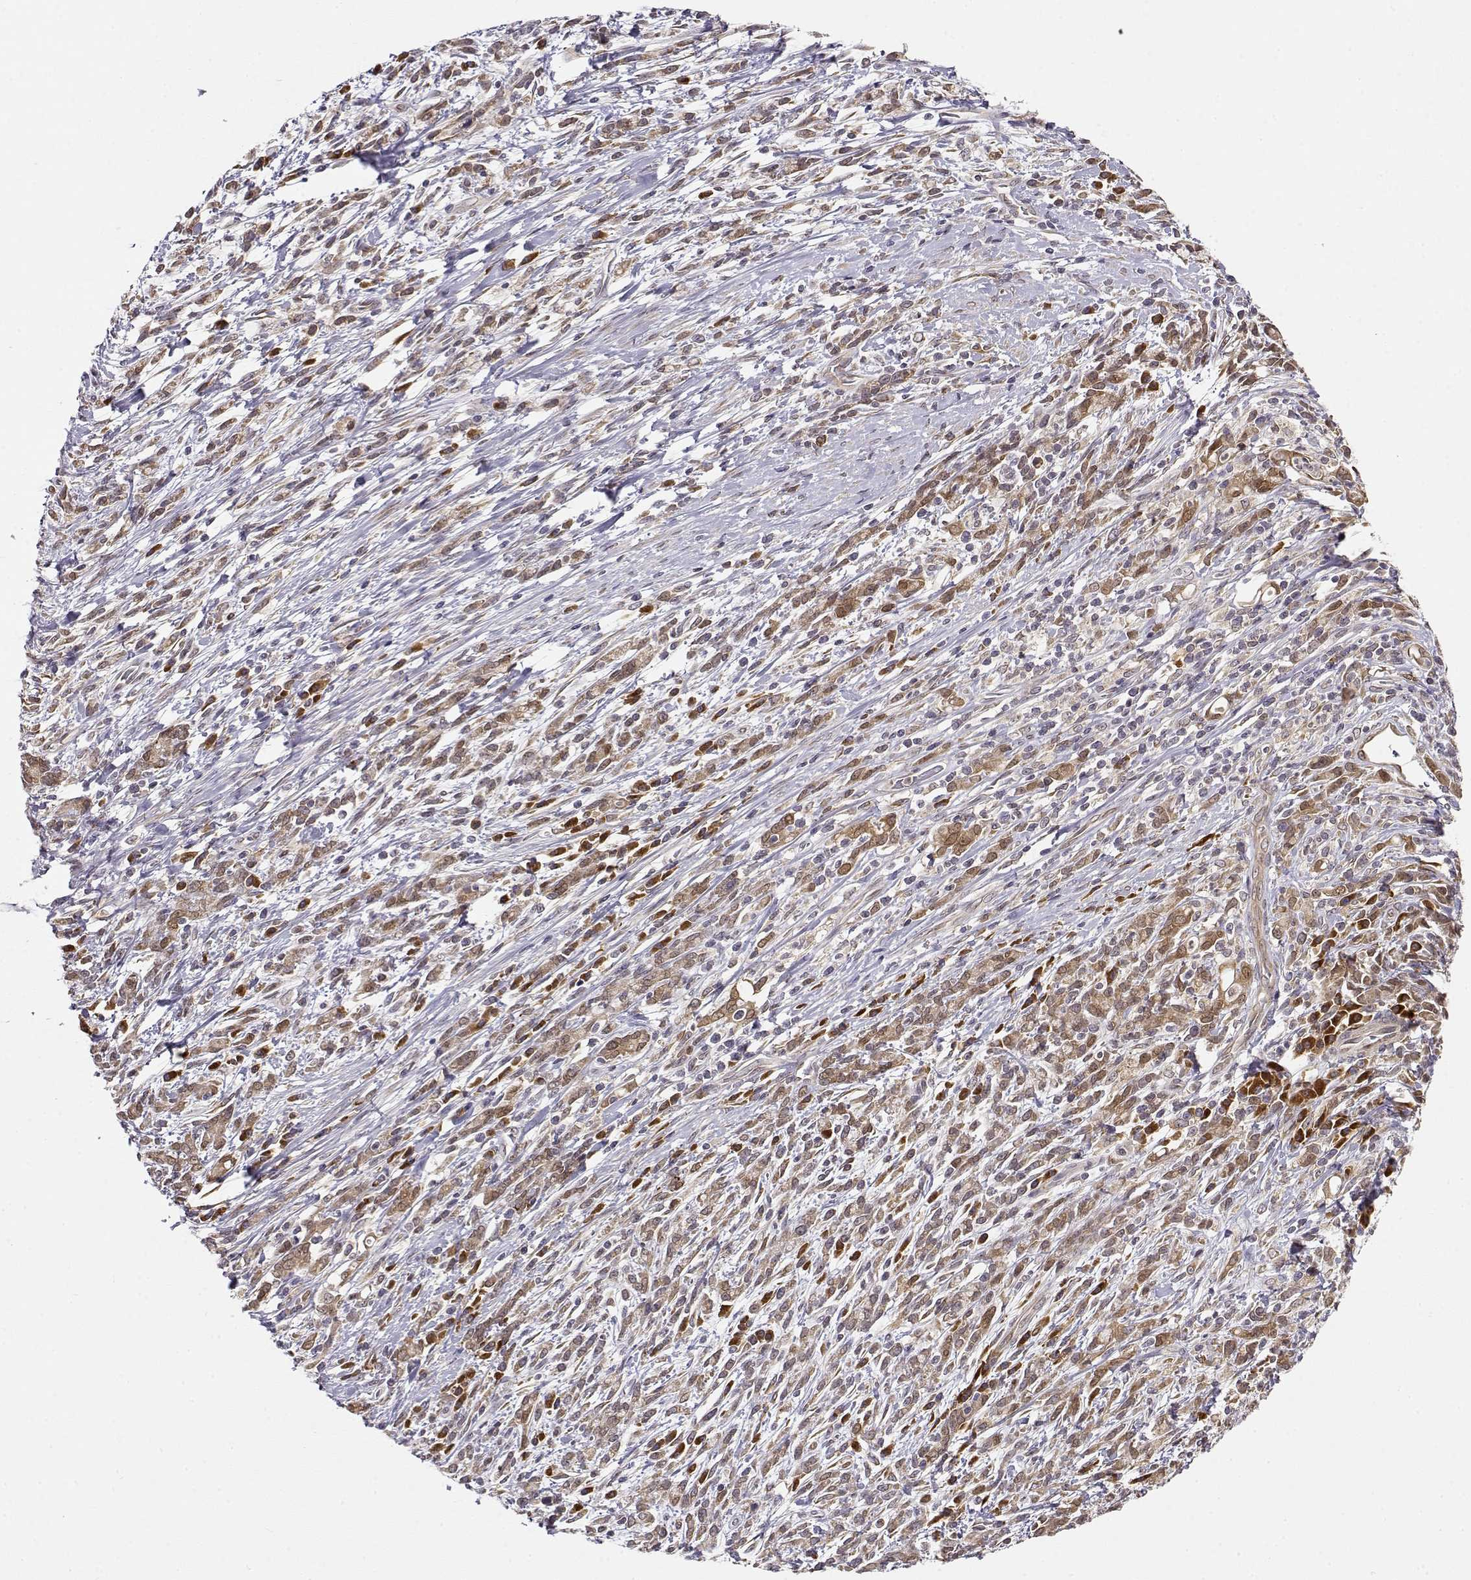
{"staining": {"intensity": "weak", "quantity": ">75%", "location": "cytoplasmic/membranous"}, "tissue": "stomach cancer", "cell_type": "Tumor cells", "image_type": "cancer", "snomed": [{"axis": "morphology", "description": "Adenocarcinoma, NOS"}, {"axis": "topography", "description": "Stomach"}], "caption": "Protein expression by immunohistochemistry demonstrates weak cytoplasmic/membranous staining in about >75% of tumor cells in stomach cancer. The staining was performed using DAB, with brown indicating positive protein expression. Nuclei are stained blue with hematoxylin.", "gene": "ERGIC2", "patient": {"sex": "female", "age": 57}}